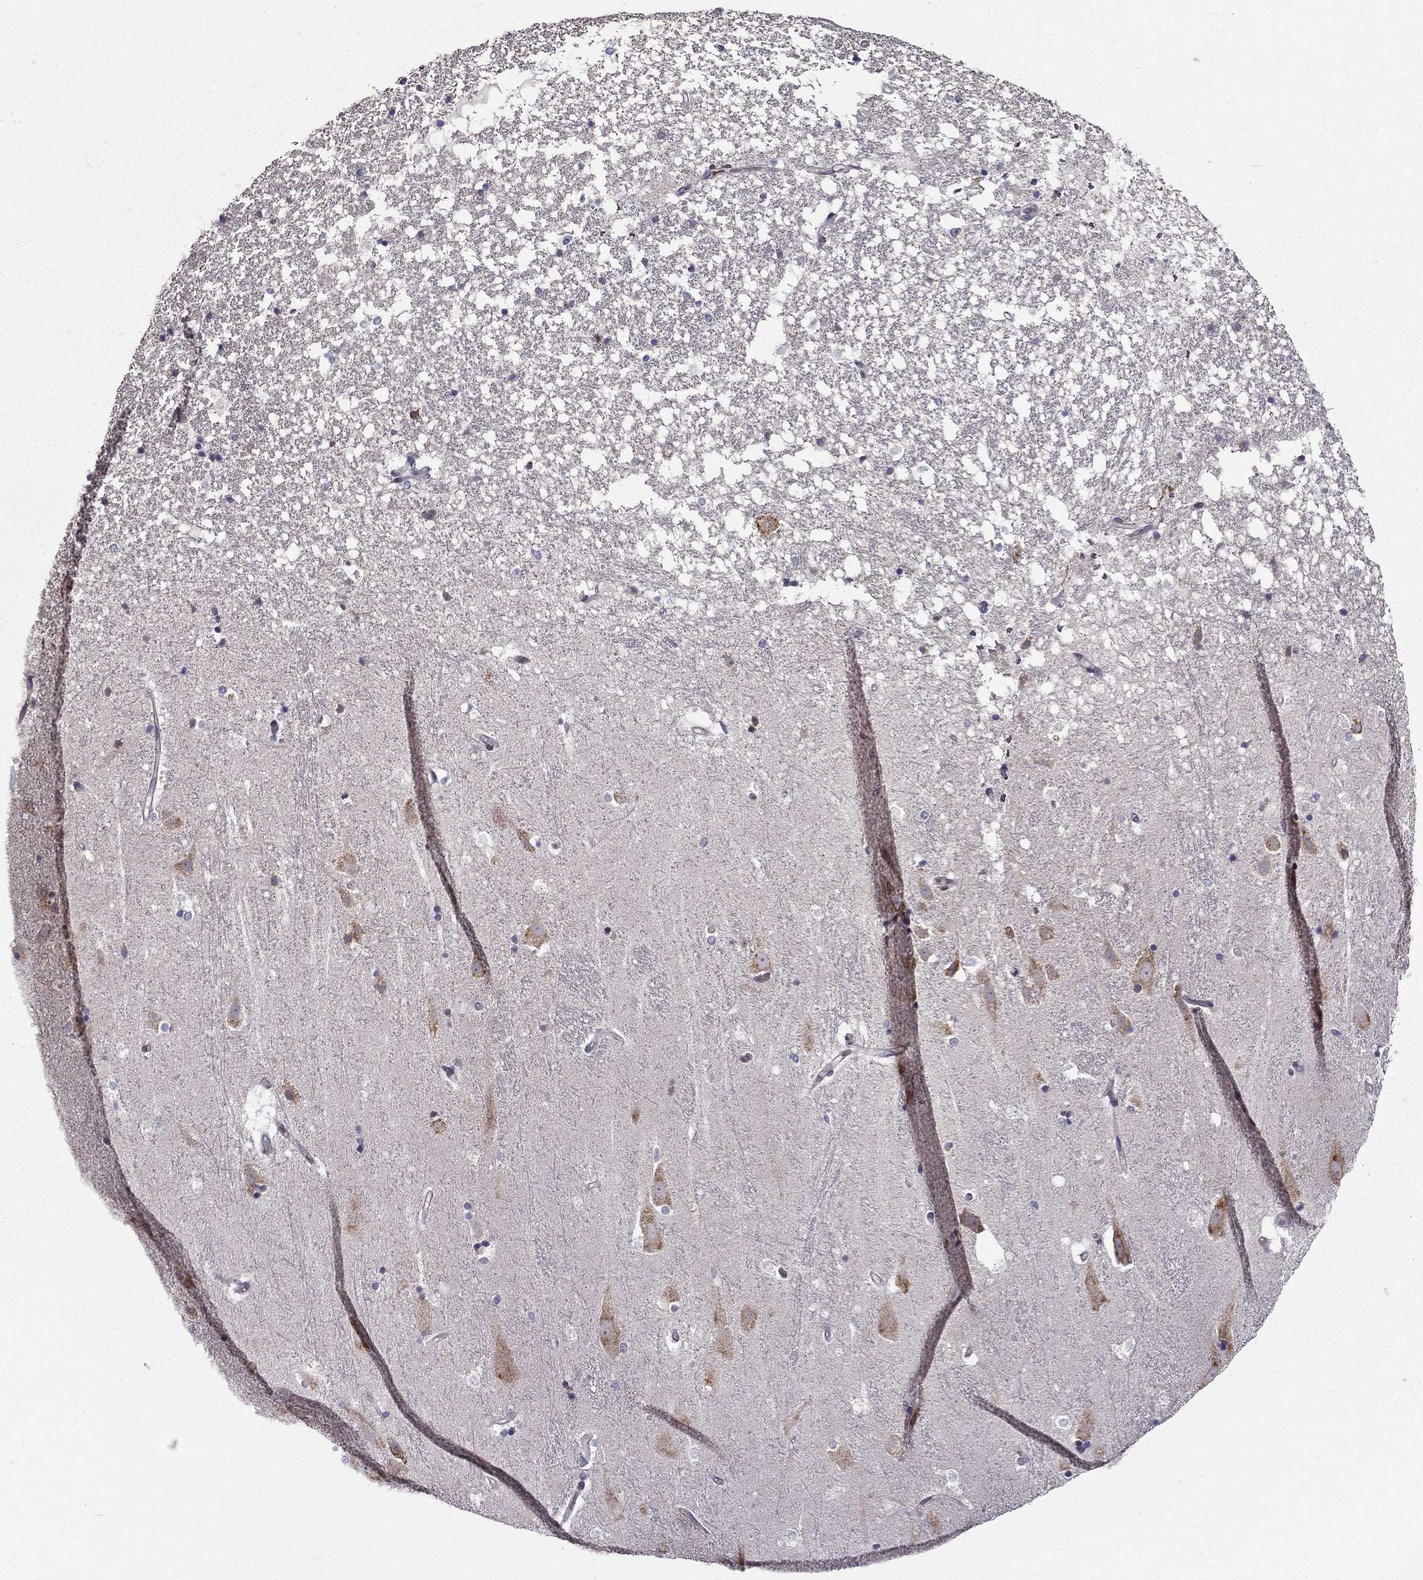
{"staining": {"intensity": "negative", "quantity": "none", "location": "none"}, "tissue": "hippocampus", "cell_type": "Glial cells", "image_type": "normal", "snomed": [{"axis": "morphology", "description": "Normal tissue, NOS"}, {"axis": "topography", "description": "Hippocampus"}], "caption": "Image shows no significant protein positivity in glial cells of normal hippocampus.", "gene": "ARHGEF28", "patient": {"sex": "male", "age": 49}}